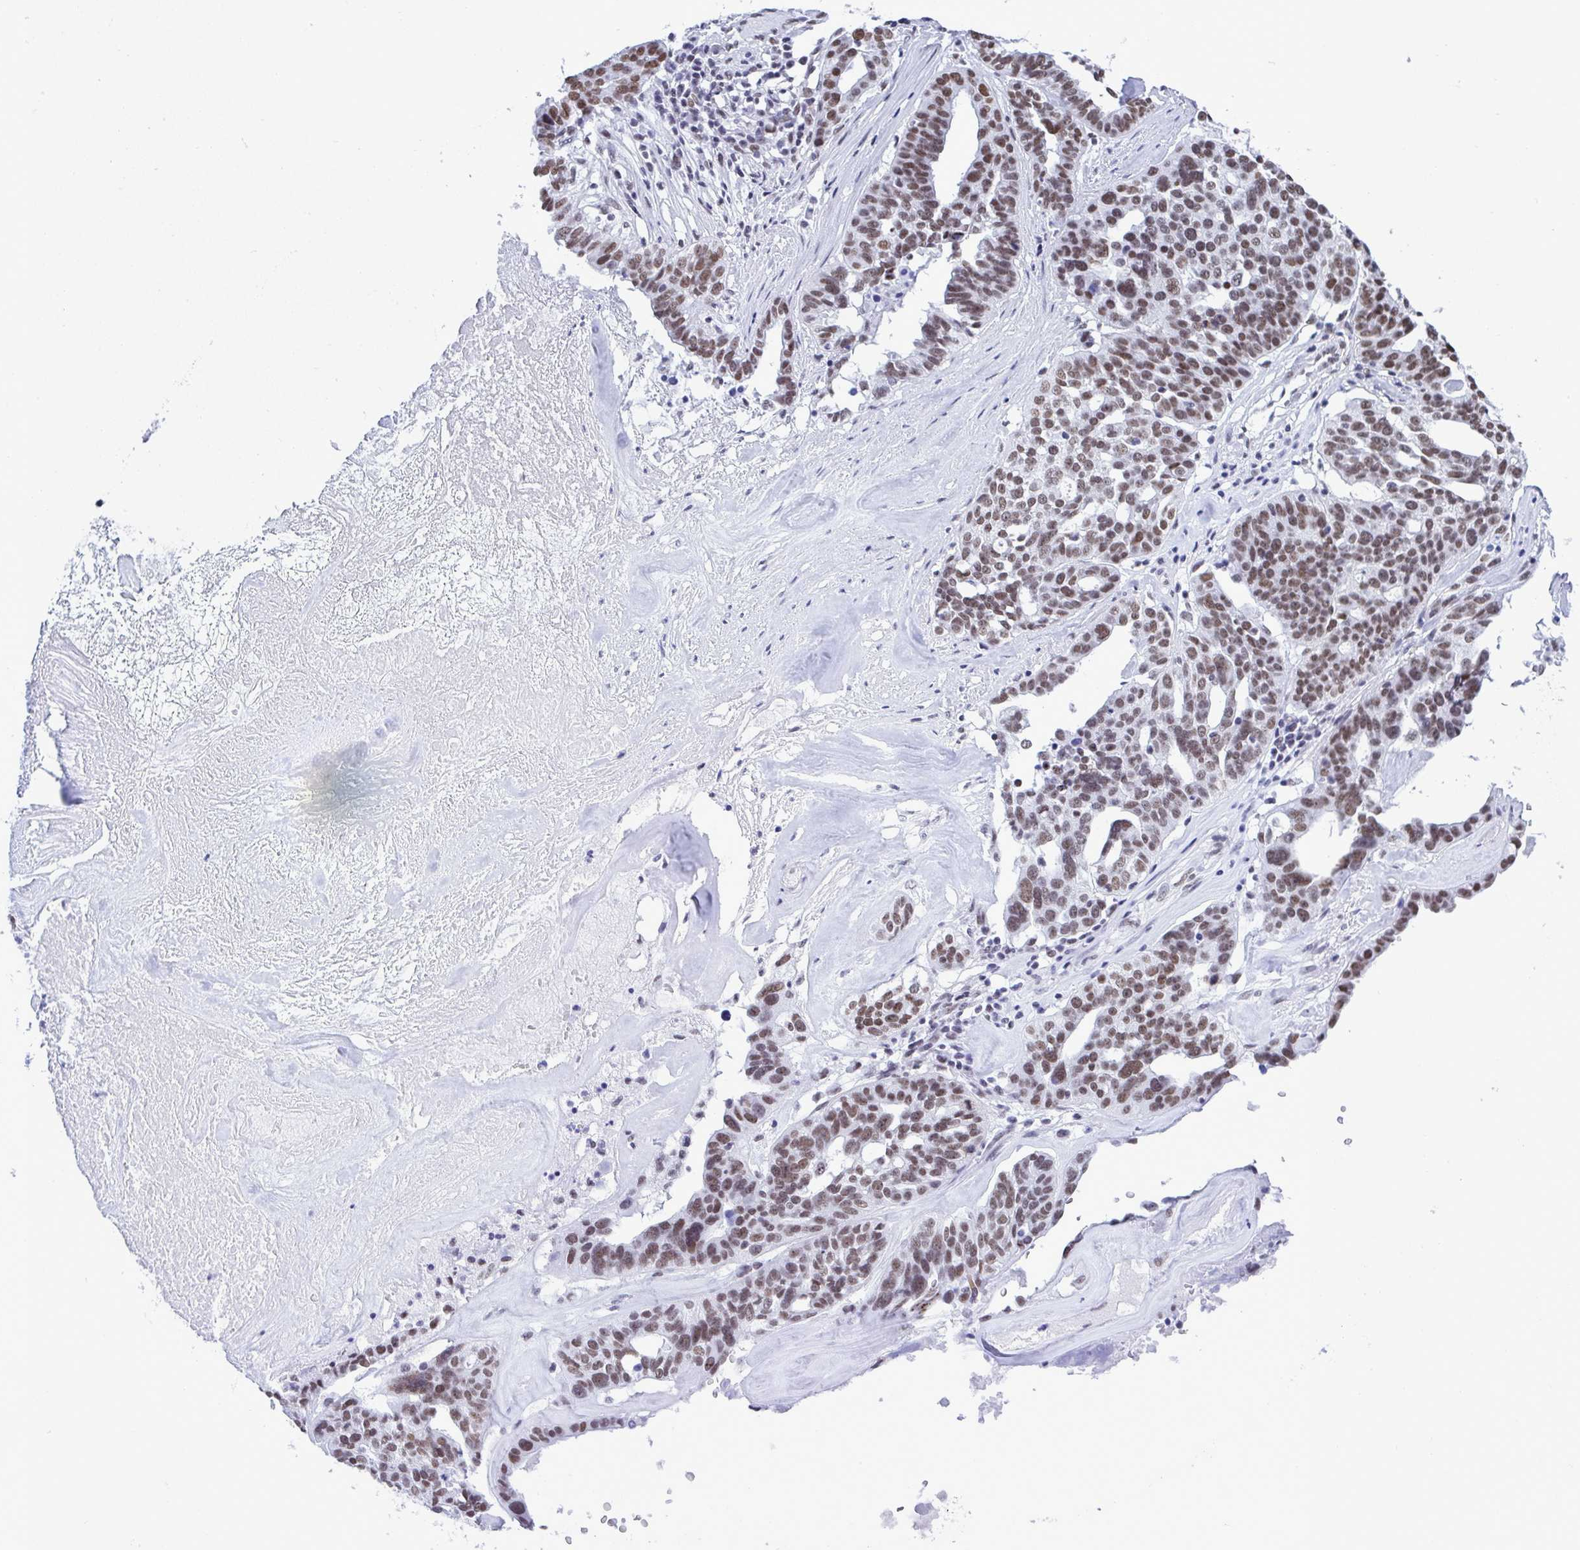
{"staining": {"intensity": "moderate", "quantity": ">75%", "location": "nuclear"}, "tissue": "ovarian cancer", "cell_type": "Tumor cells", "image_type": "cancer", "snomed": [{"axis": "morphology", "description": "Cystadenocarcinoma, serous, NOS"}, {"axis": "topography", "description": "Ovary"}], "caption": "DAB immunohistochemical staining of human ovarian serous cystadenocarcinoma shows moderate nuclear protein positivity in about >75% of tumor cells.", "gene": "DDX52", "patient": {"sex": "female", "age": 59}}